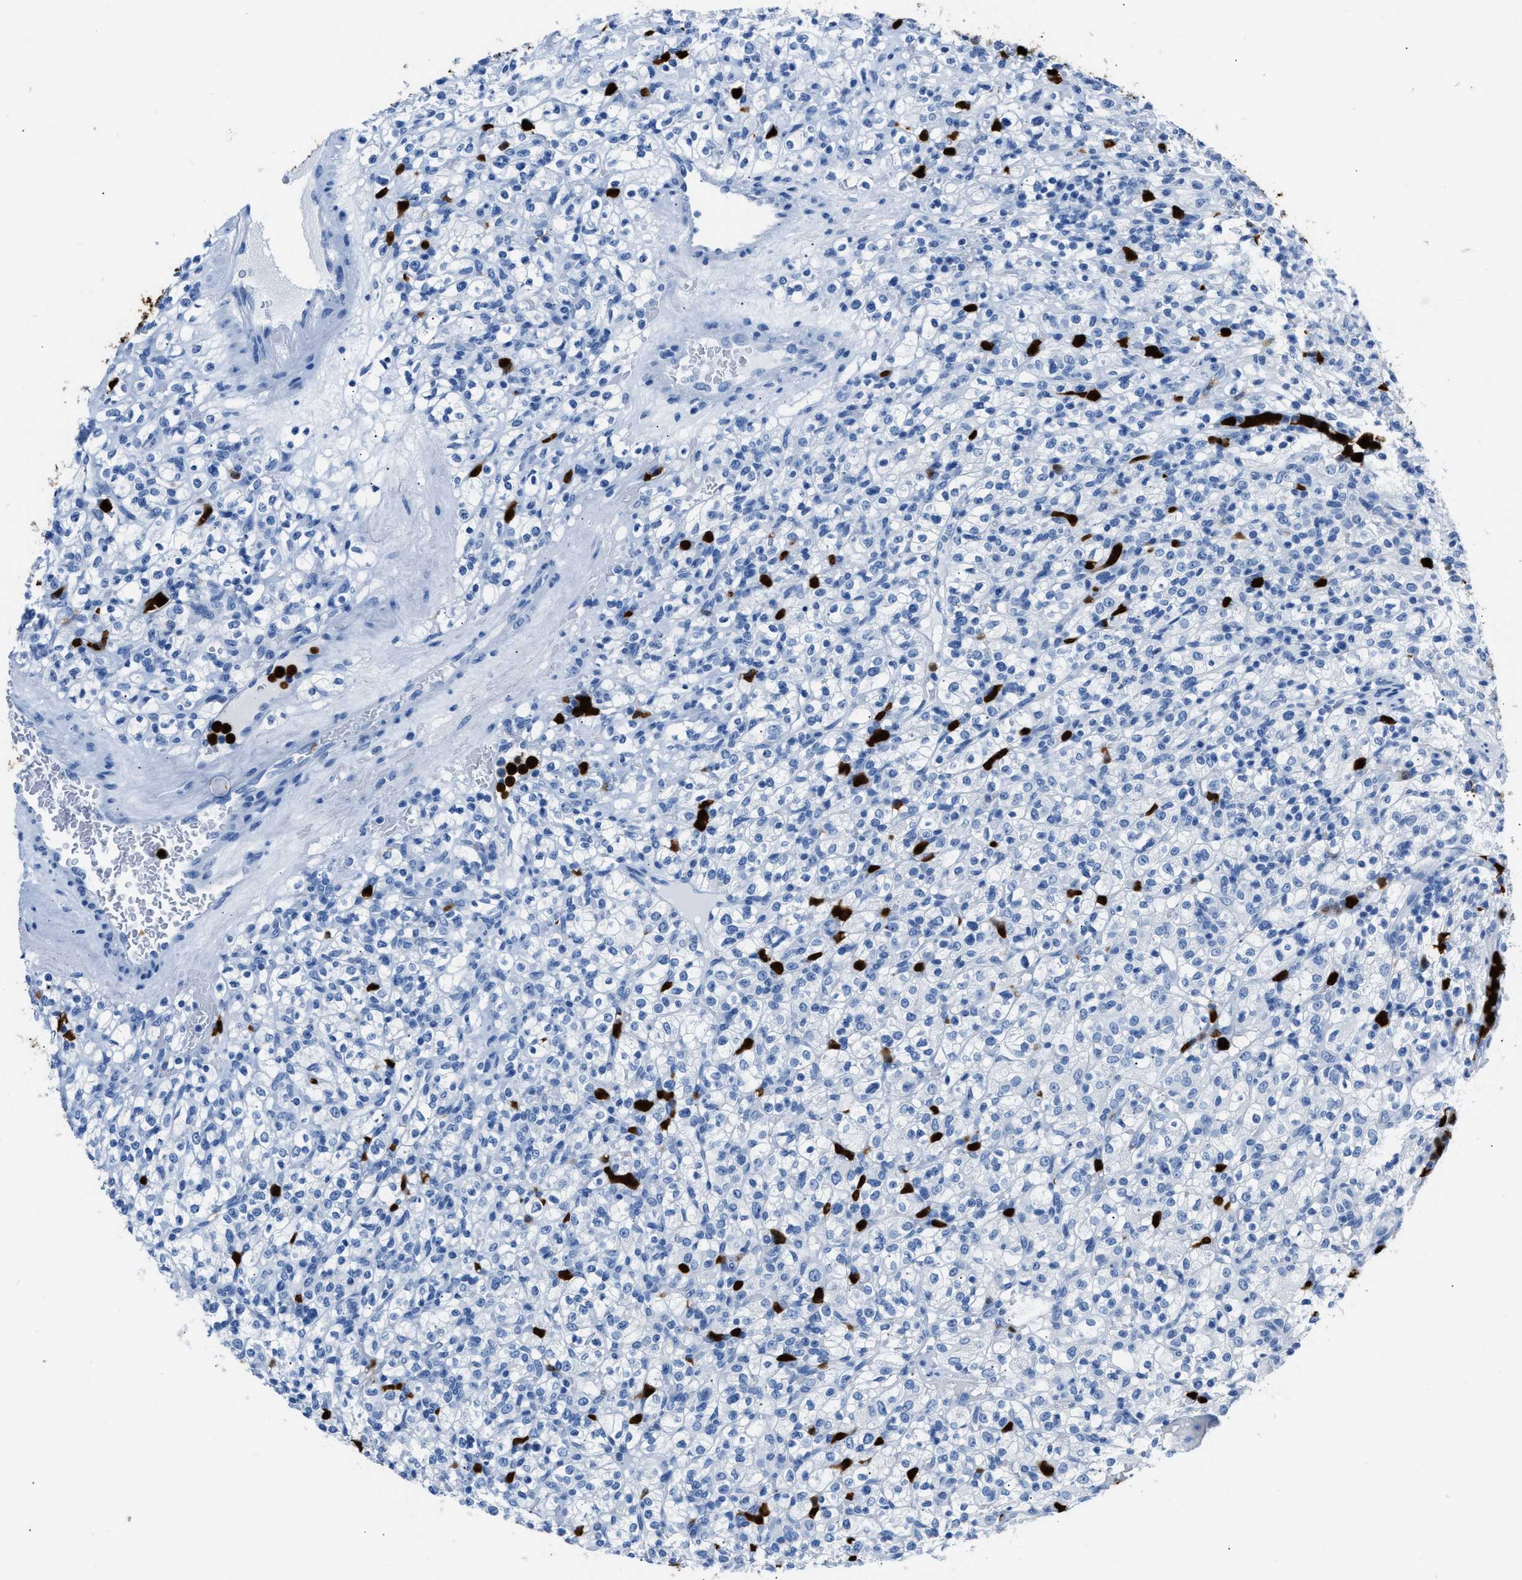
{"staining": {"intensity": "negative", "quantity": "none", "location": "none"}, "tissue": "renal cancer", "cell_type": "Tumor cells", "image_type": "cancer", "snomed": [{"axis": "morphology", "description": "Normal tissue, NOS"}, {"axis": "morphology", "description": "Adenocarcinoma, NOS"}, {"axis": "topography", "description": "Kidney"}], "caption": "Photomicrograph shows no significant protein staining in tumor cells of renal cancer.", "gene": "S100P", "patient": {"sex": "female", "age": 72}}